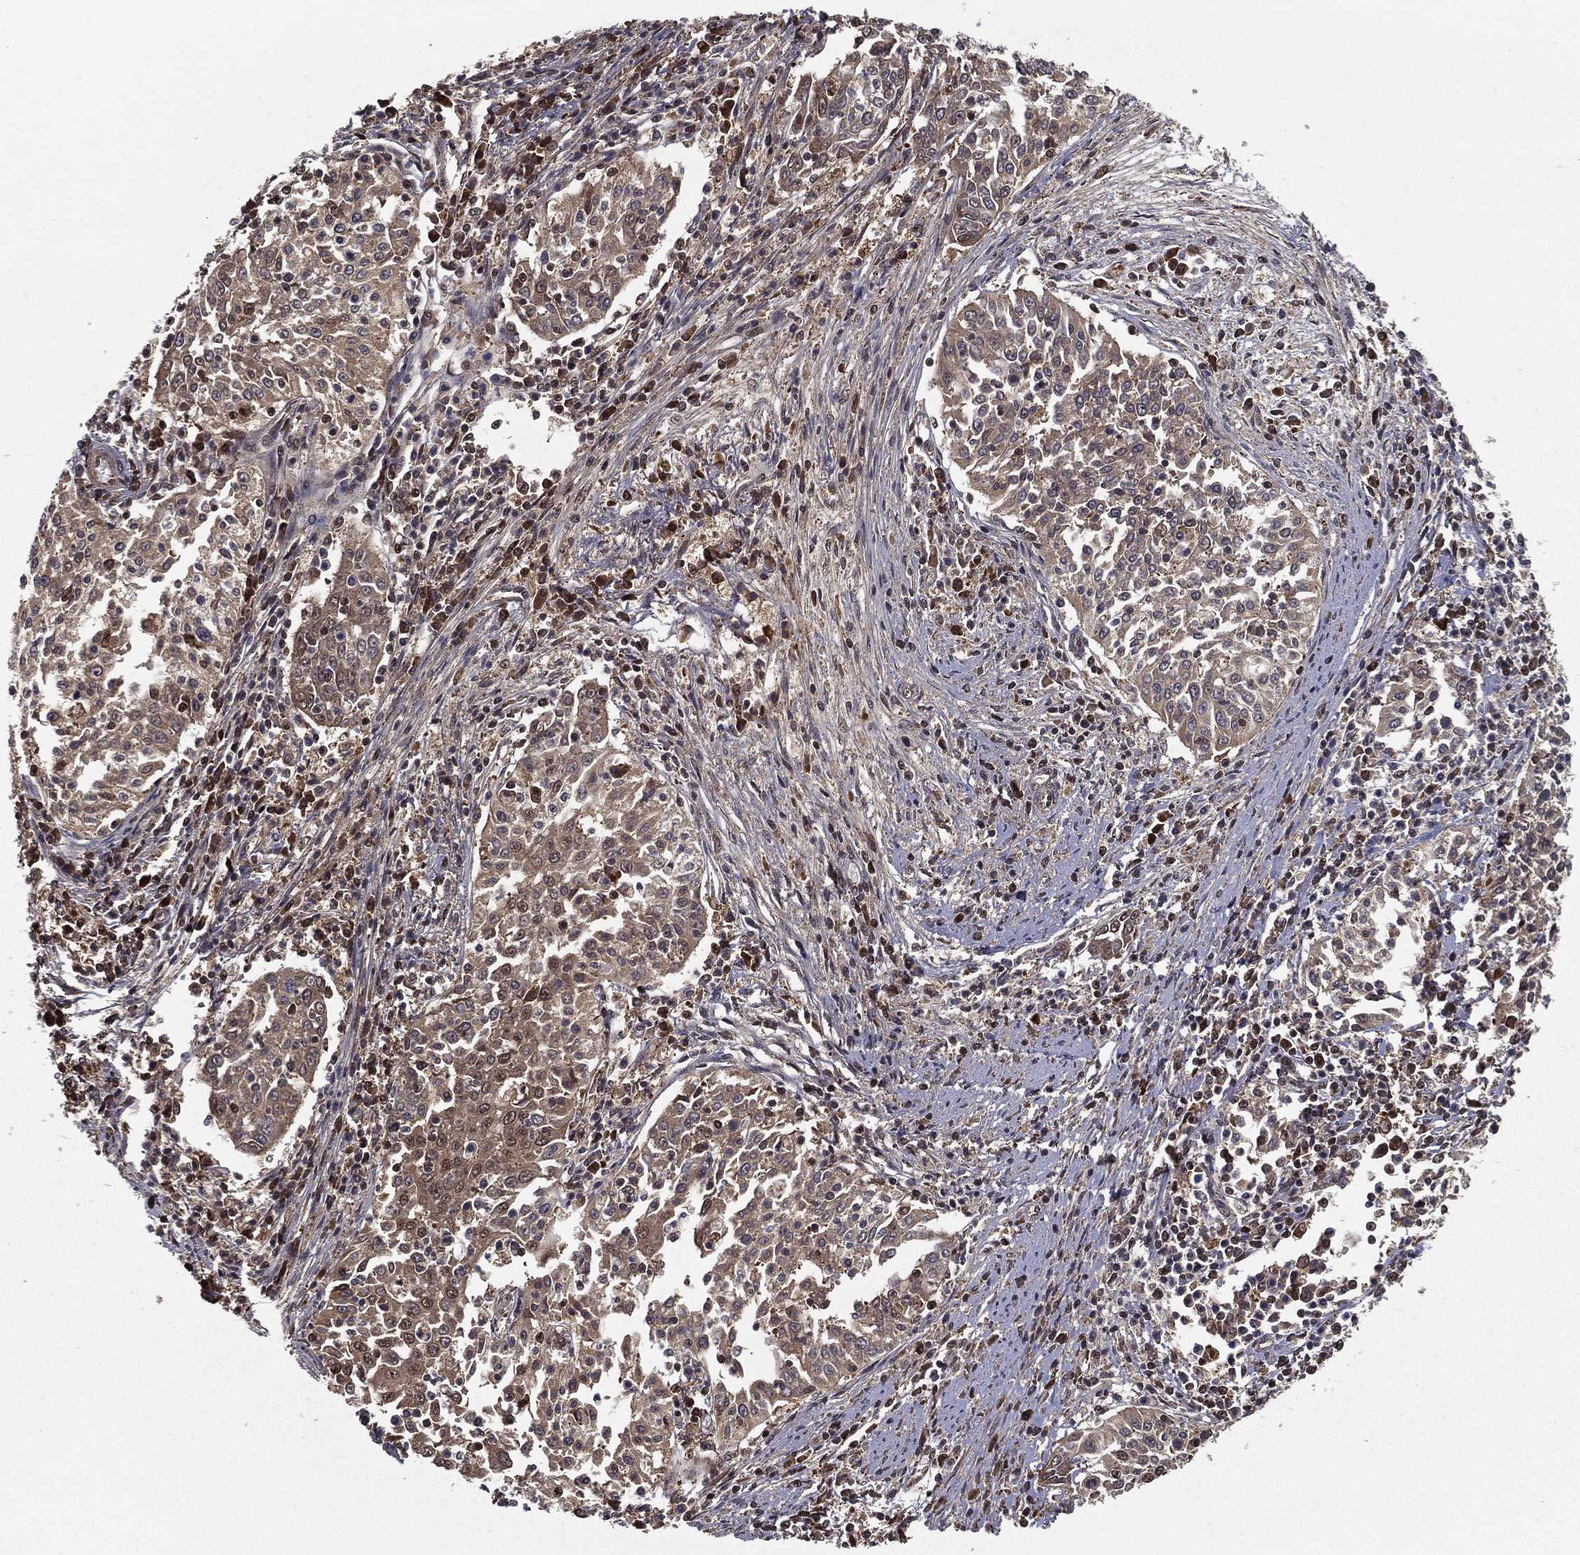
{"staining": {"intensity": "weak", "quantity": "25%-75%", "location": "cytoplasmic/membranous"}, "tissue": "cervical cancer", "cell_type": "Tumor cells", "image_type": "cancer", "snomed": [{"axis": "morphology", "description": "Squamous cell carcinoma, NOS"}, {"axis": "topography", "description": "Cervix"}], "caption": "Tumor cells reveal low levels of weak cytoplasmic/membranous staining in approximately 25%-75% of cells in cervical cancer (squamous cell carcinoma).", "gene": "SLC6A6", "patient": {"sex": "female", "age": 41}}